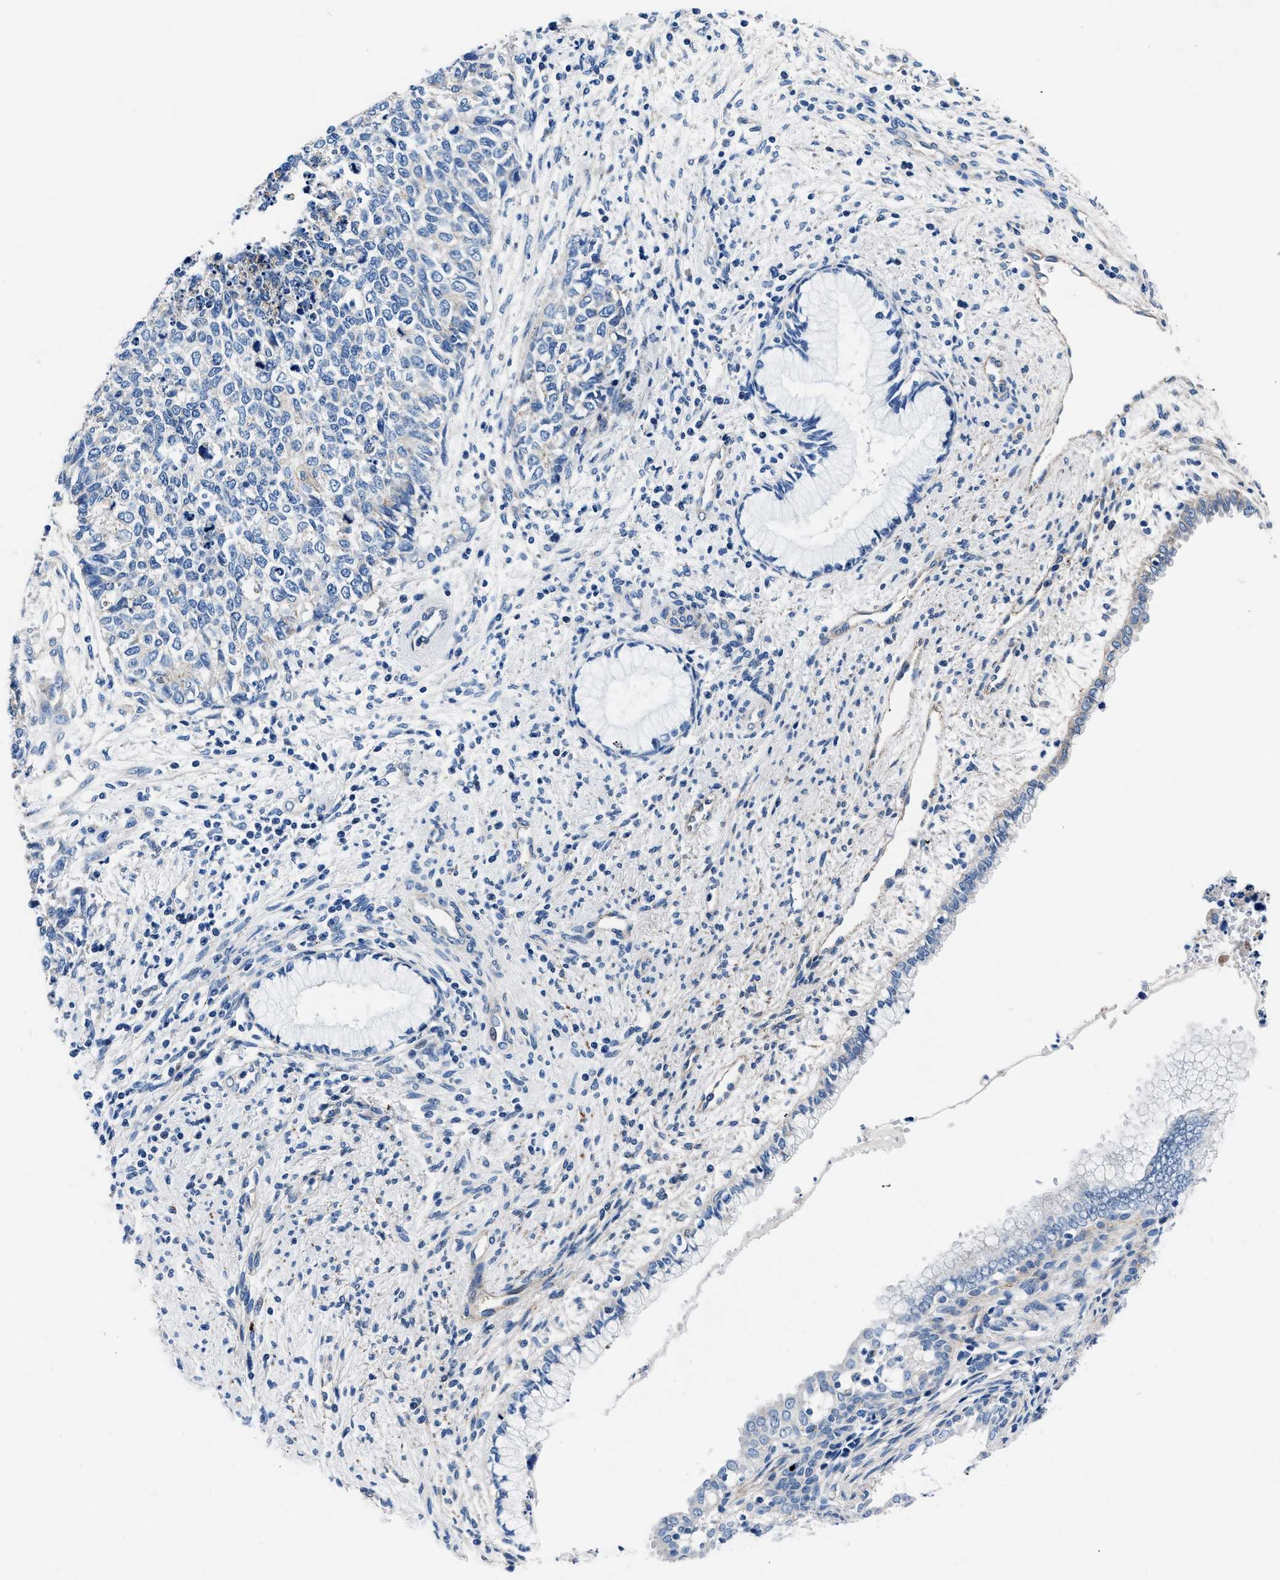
{"staining": {"intensity": "negative", "quantity": "none", "location": "none"}, "tissue": "cervical cancer", "cell_type": "Tumor cells", "image_type": "cancer", "snomed": [{"axis": "morphology", "description": "Squamous cell carcinoma, NOS"}, {"axis": "topography", "description": "Cervix"}], "caption": "IHC photomicrograph of neoplastic tissue: cervical squamous cell carcinoma stained with DAB displays no significant protein positivity in tumor cells. (DAB IHC visualized using brightfield microscopy, high magnification).", "gene": "DAG1", "patient": {"sex": "female", "age": 63}}